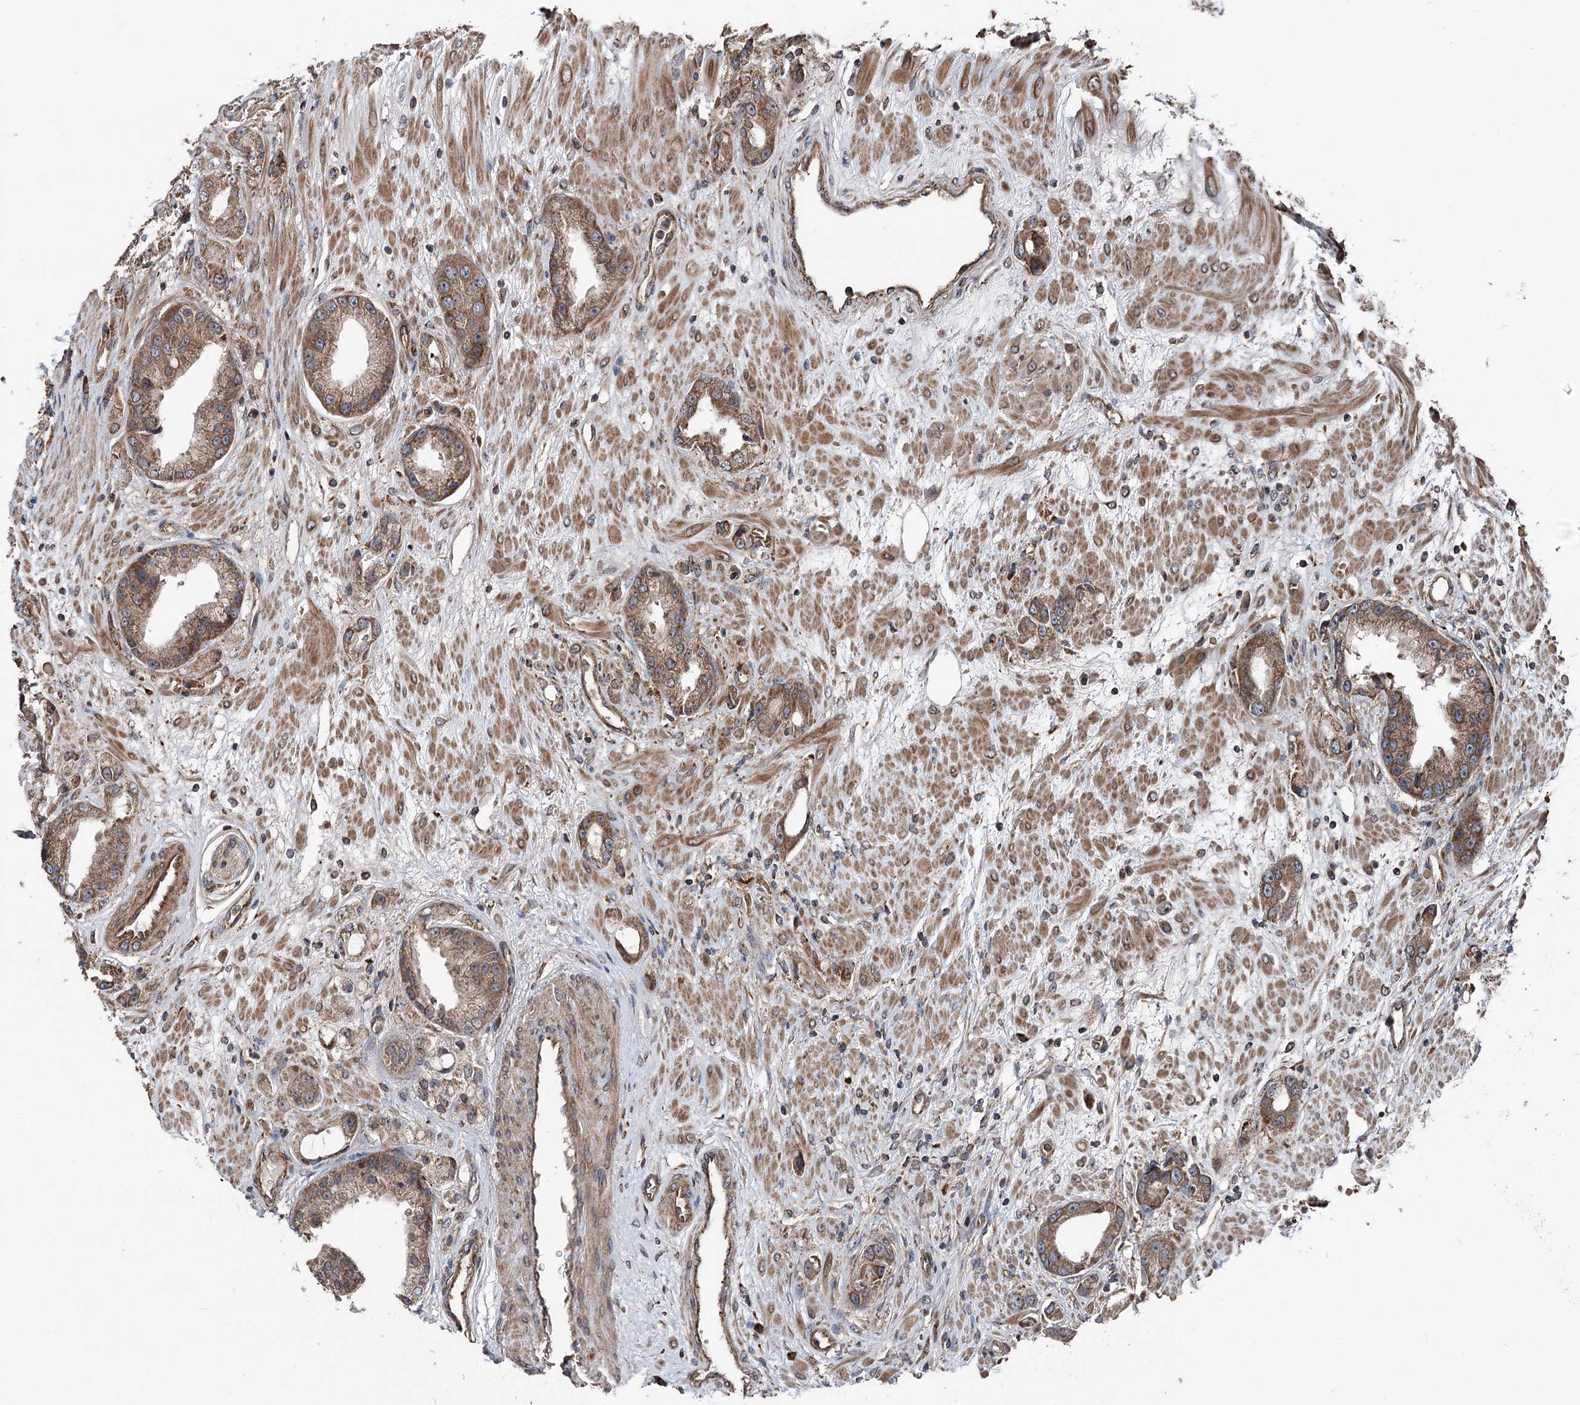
{"staining": {"intensity": "moderate", "quantity": ">75%", "location": "cytoplasmic/membranous"}, "tissue": "prostate cancer", "cell_type": "Tumor cells", "image_type": "cancer", "snomed": [{"axis": "morphology", "description": "Adenocarcinoma, Low grade"}, {"axis": "topography", "description": "Prostate"}], "caption": "Prostate cancer stained with immunohistochemistry (IHC) shows moderate cytoplasmic/membranous expression in about >75% of tumor cells.", "gene": "ITFG2", "patient": {"sex": "male", "age": 67}}